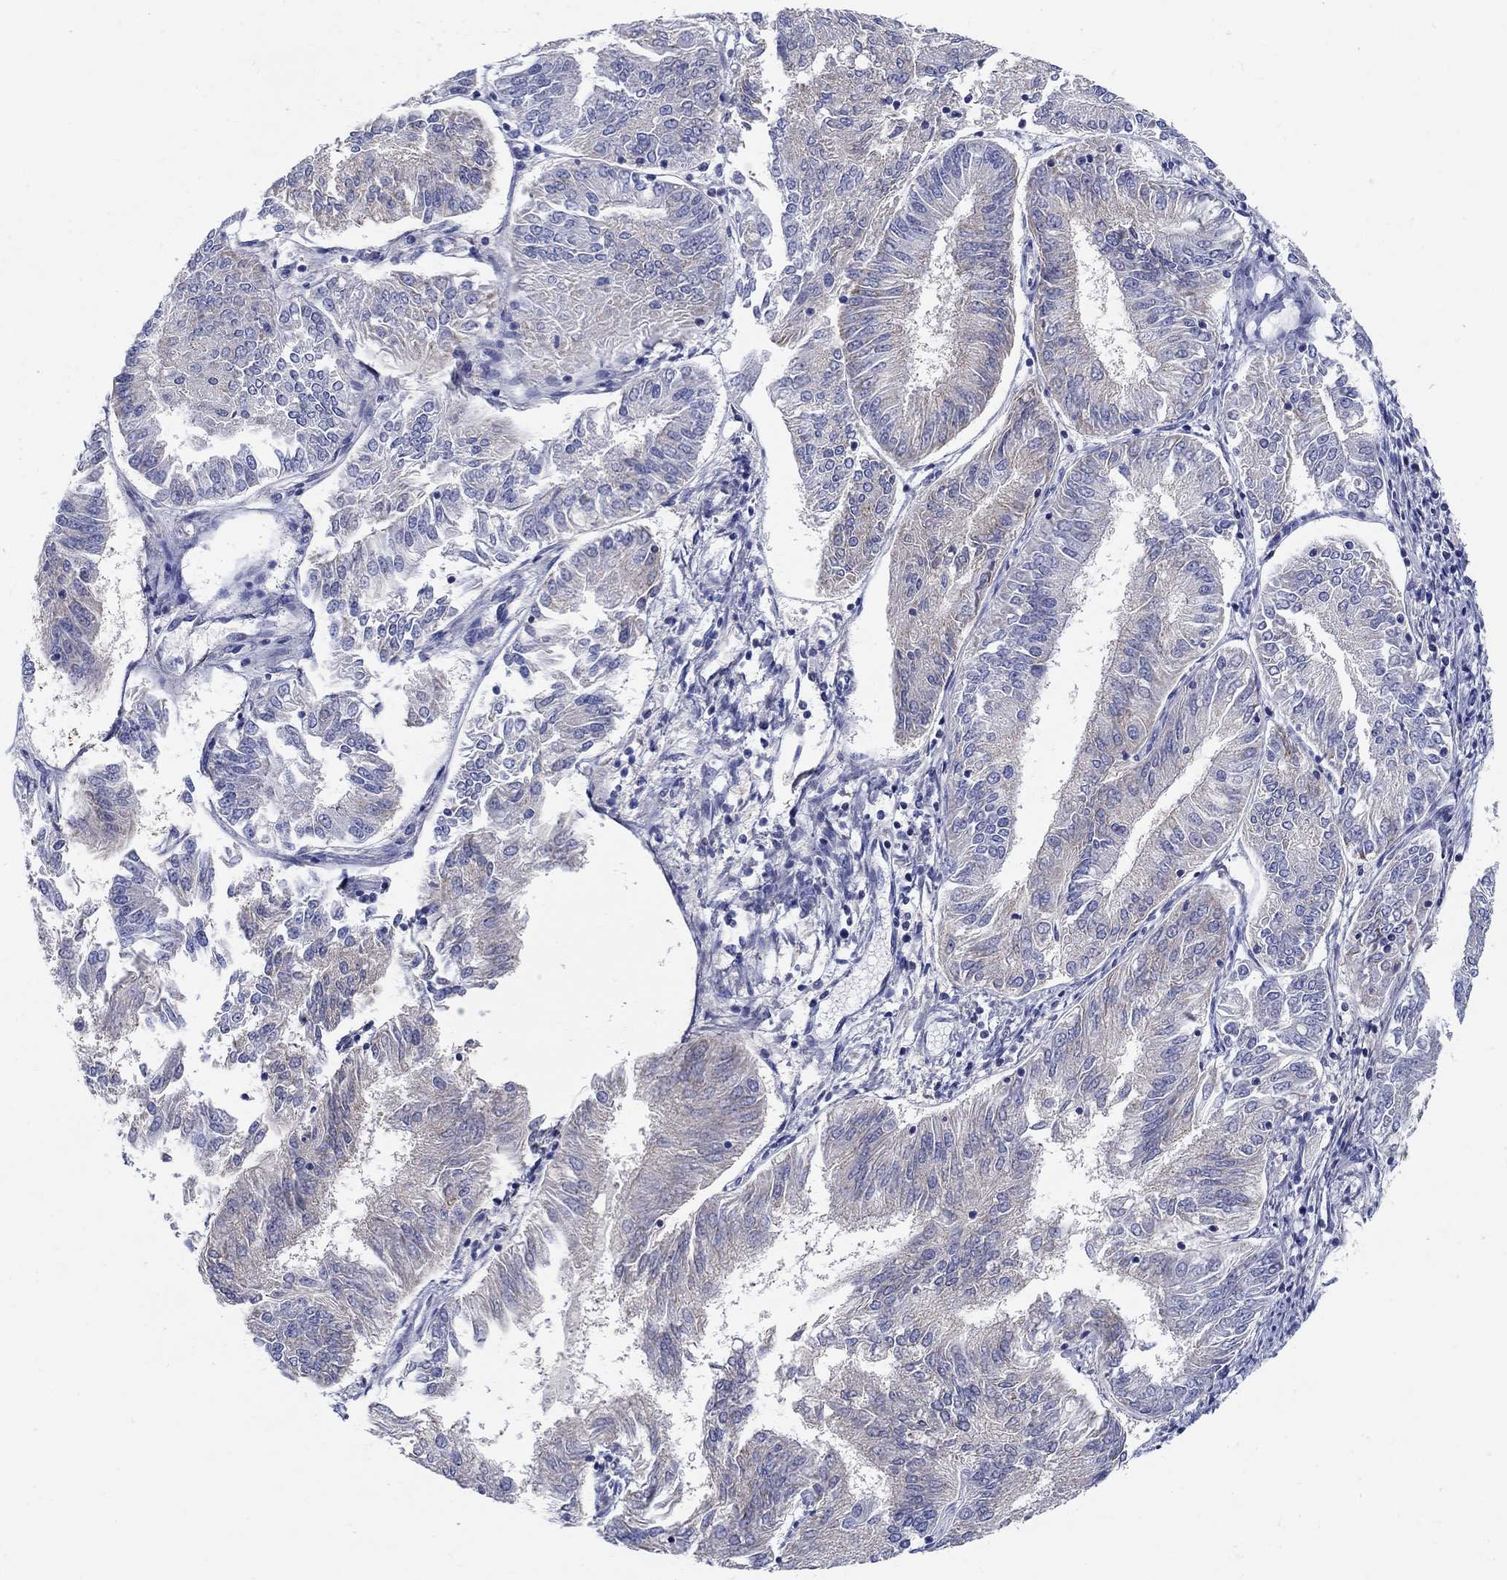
{"staining": {"intensity": "negative", "quantity": "none", "location": "none"}, "tissue": "endometrial cancer", "cell_type": "Tumor cells", "image_type": "cancer", "snomed": [{"axis": "morphology", "description": "Adenocarcinoma, NOS"}, {"axis": "topography", "description": "Endometrium"}], "caption": "DAB immunohistochemical staining of human endometrial cancer (adenocarcinoma) exhibits no significant positivity in tumor cells.", "gene": "CRYGD", "patient": {"sex": "female", "age": 58}}